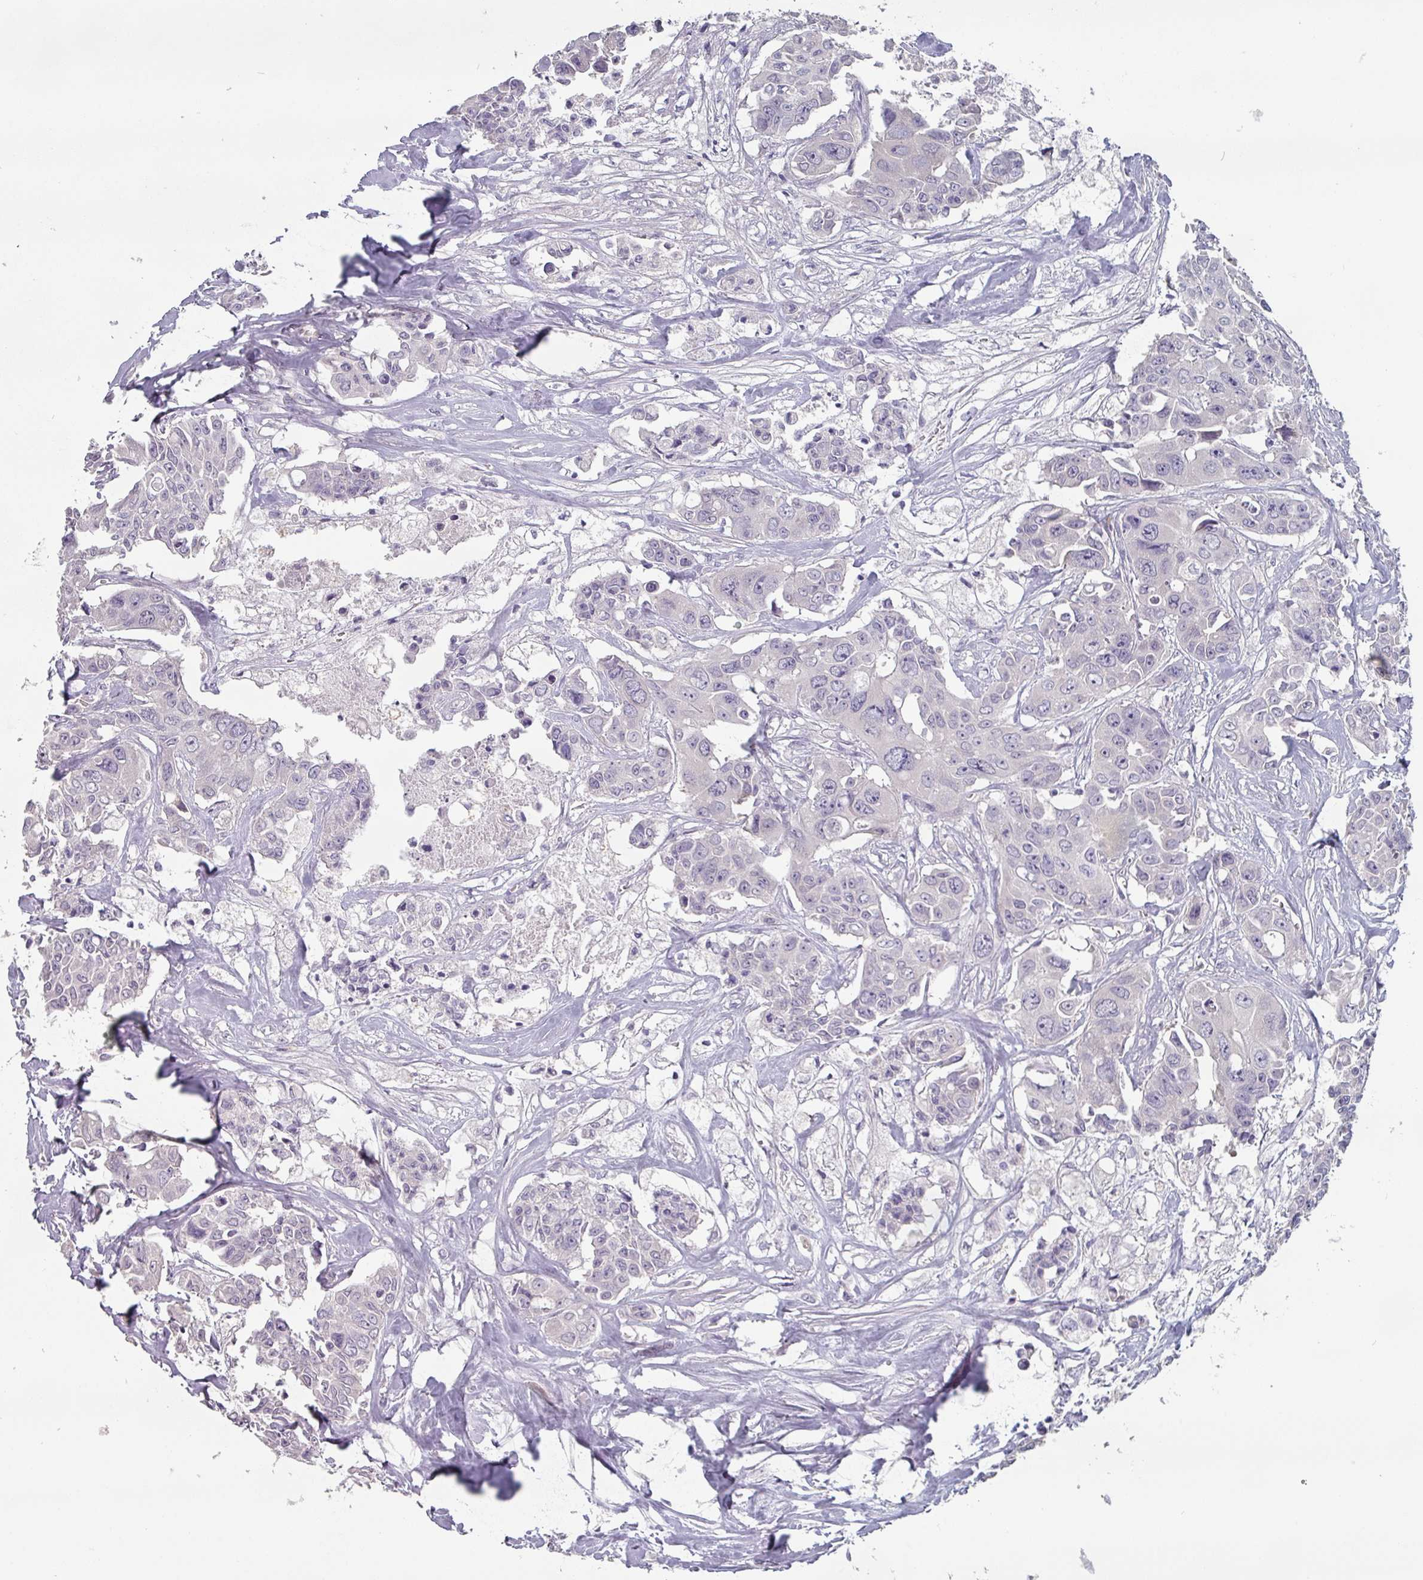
{"staining": {"intensity": "negative", "quantity": "none", "location": "none"}, "tissue": "colorectal cancer", "cell_type": "Tumor cells", "image_type": "cancer", "snomed": [{"axis": "morphology", "description": "Adenocarcinoma, NOS"}, {"axis": "topography", "description": "Rectum"}], "caption": "Photomicrograph shows no protein staining in tumor cells of colorectal cancer tissue. The staining is performed using DAB (3,3'-diaminobenzidine) brown chromogen with nuclei counter-stained in using hematoxylin.", "gene": "PRAMEF8", "patient": {"sex": "male", "age": 87}}